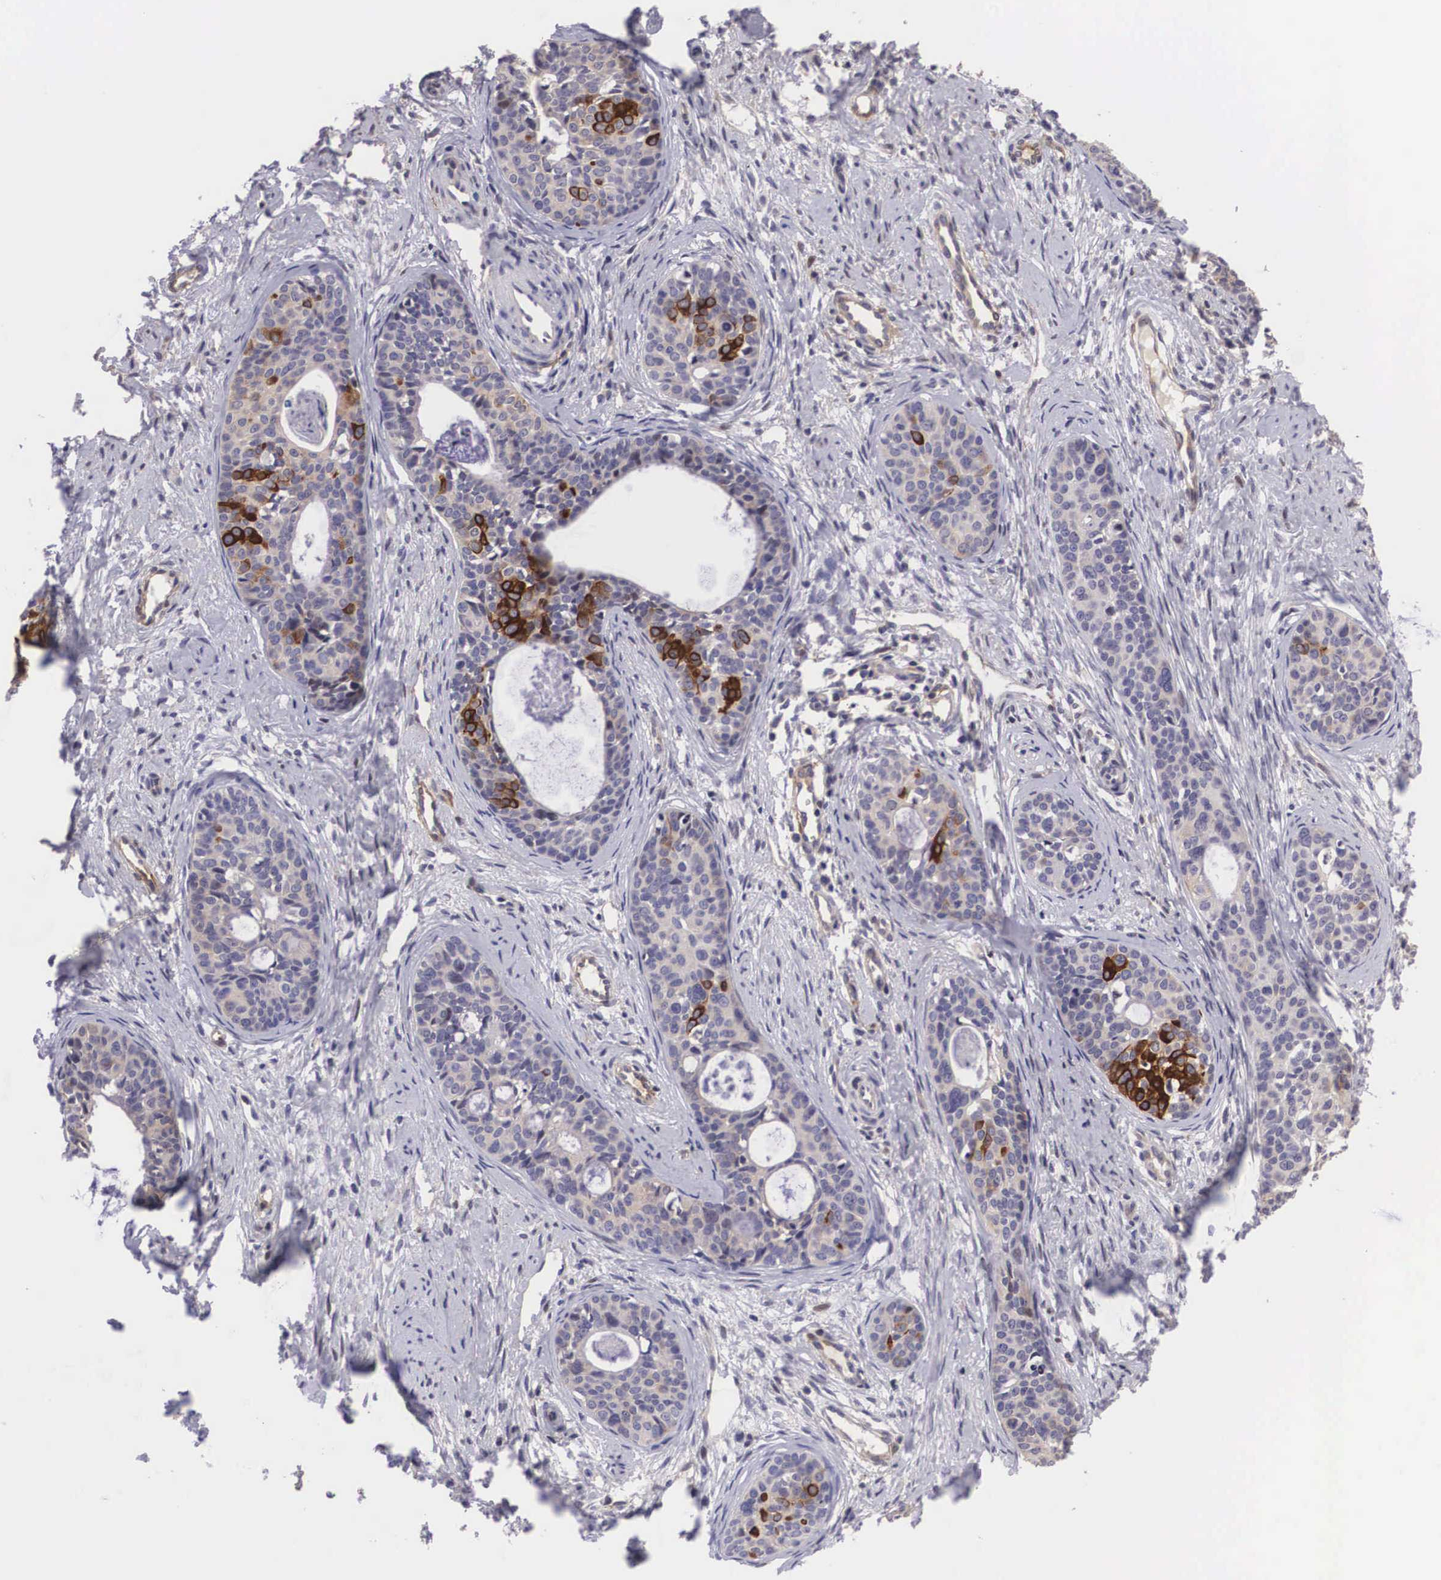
{"staining": {"intensity": "strong", "quantity": "<25%", "location": "nuclear"}, "tissue": "cervical cancer", "cell_type": "Tumor cells", "image_type": "cancer", "snomed": [{"axis": "morphology", "description": "Squamous cell carcinoma, NOS"}, {"axis": "topography", "description": "Cervix"}], "caption": "A micrograph of cervical squamous cell carcinoma stained for a protein reveals strong nuclear brown staining in tumor cells. (DAB IHC, brown staining for protein, blue staining for nuclei).", "gene": "EMID1", "patient": {"sex": "female", "age": 34}}